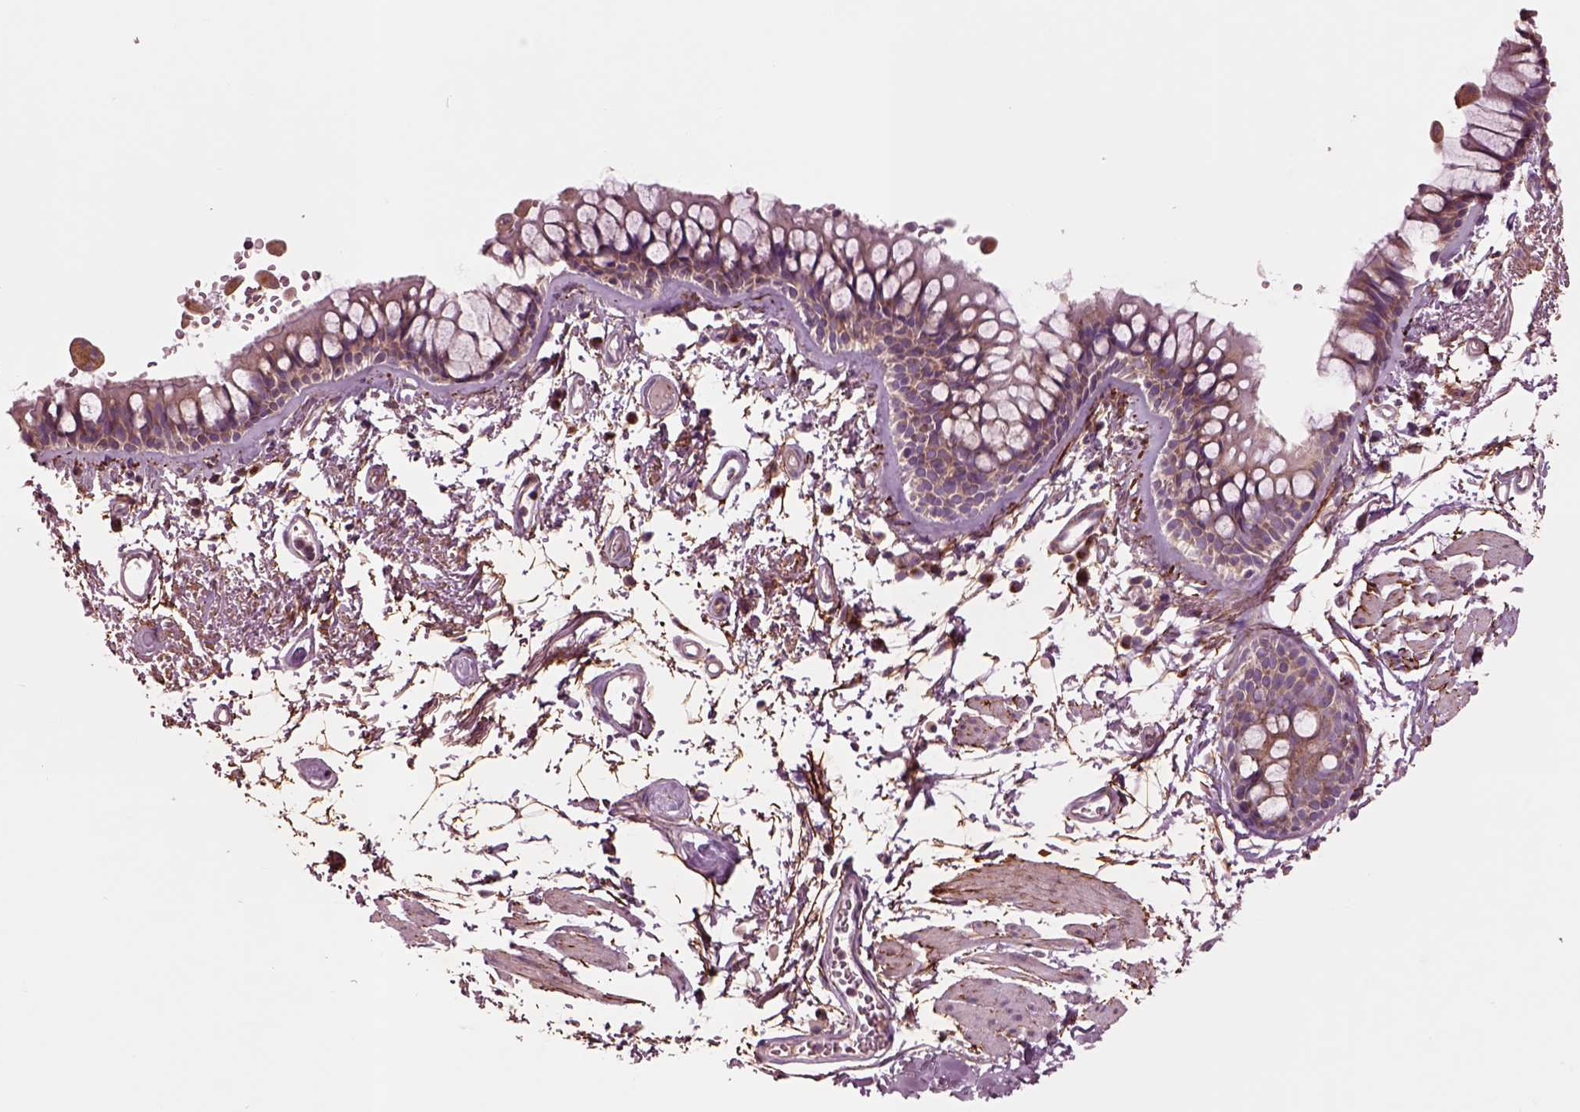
{"staining": {"intensity": "moderate", "quantity": ">75%", "location": "cytoplasmic/membranous"}, "tissue": "bronchus", "cell_type": "Respiratory epithelial cells", "image_type": "normal", "snomed": [{"axis": "morphology", "description": "Normal tissue, NOS"}, {"axis": "topography", "description": "Cartilage tissue"}, {"axis": "topography", "description": "Bronchus"}], "caption": "A brown stain labels moderate cytoplasmic/membranous expression of a protein in respiratory epithelial cells of normal bronchus.", "gene": "SEC23A", "patient": {"sex": "female", "age": 79}}